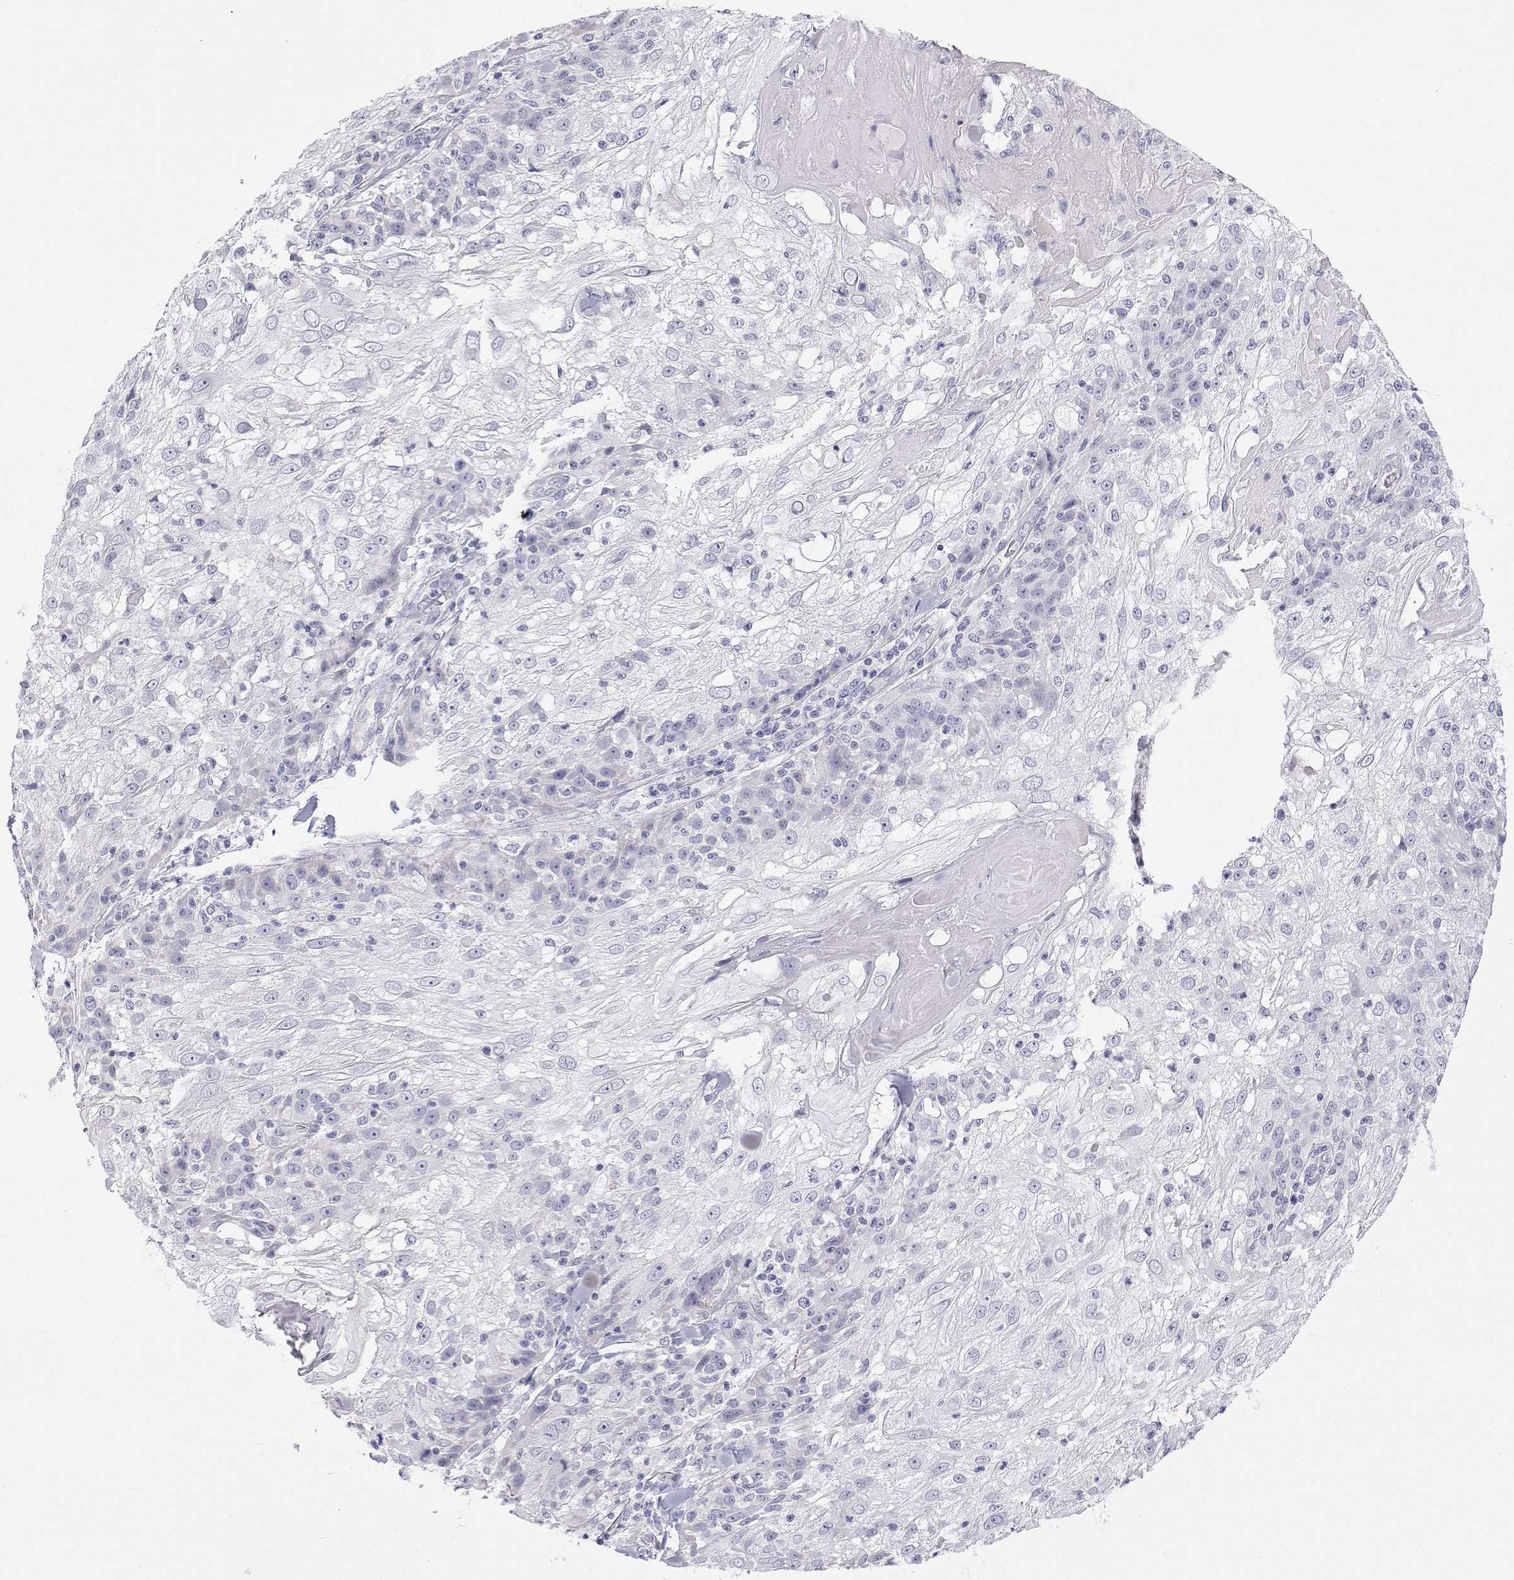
{"staining": {"intensity": "negative", "quantity": "none", "location": "none"}, "tissue": "skin cancer", "cell_type": "Tumor cells", "image_type": "cancer", "snomed": [{"axis": "morphology", "description": "Normal tissue, NOS"}, {"axis": "morphology", "description": "Squamous cell carcinoma, NOS"}, {"axis": "topography", "description": "Skin"}], "caption": "DAB immunohistochemical staining of skin squamous cell carcinoma demonstrates no significant staining in tumor cells.", "gene": "ANKRD65", "patient": {"sex": "female", "age": 83}}